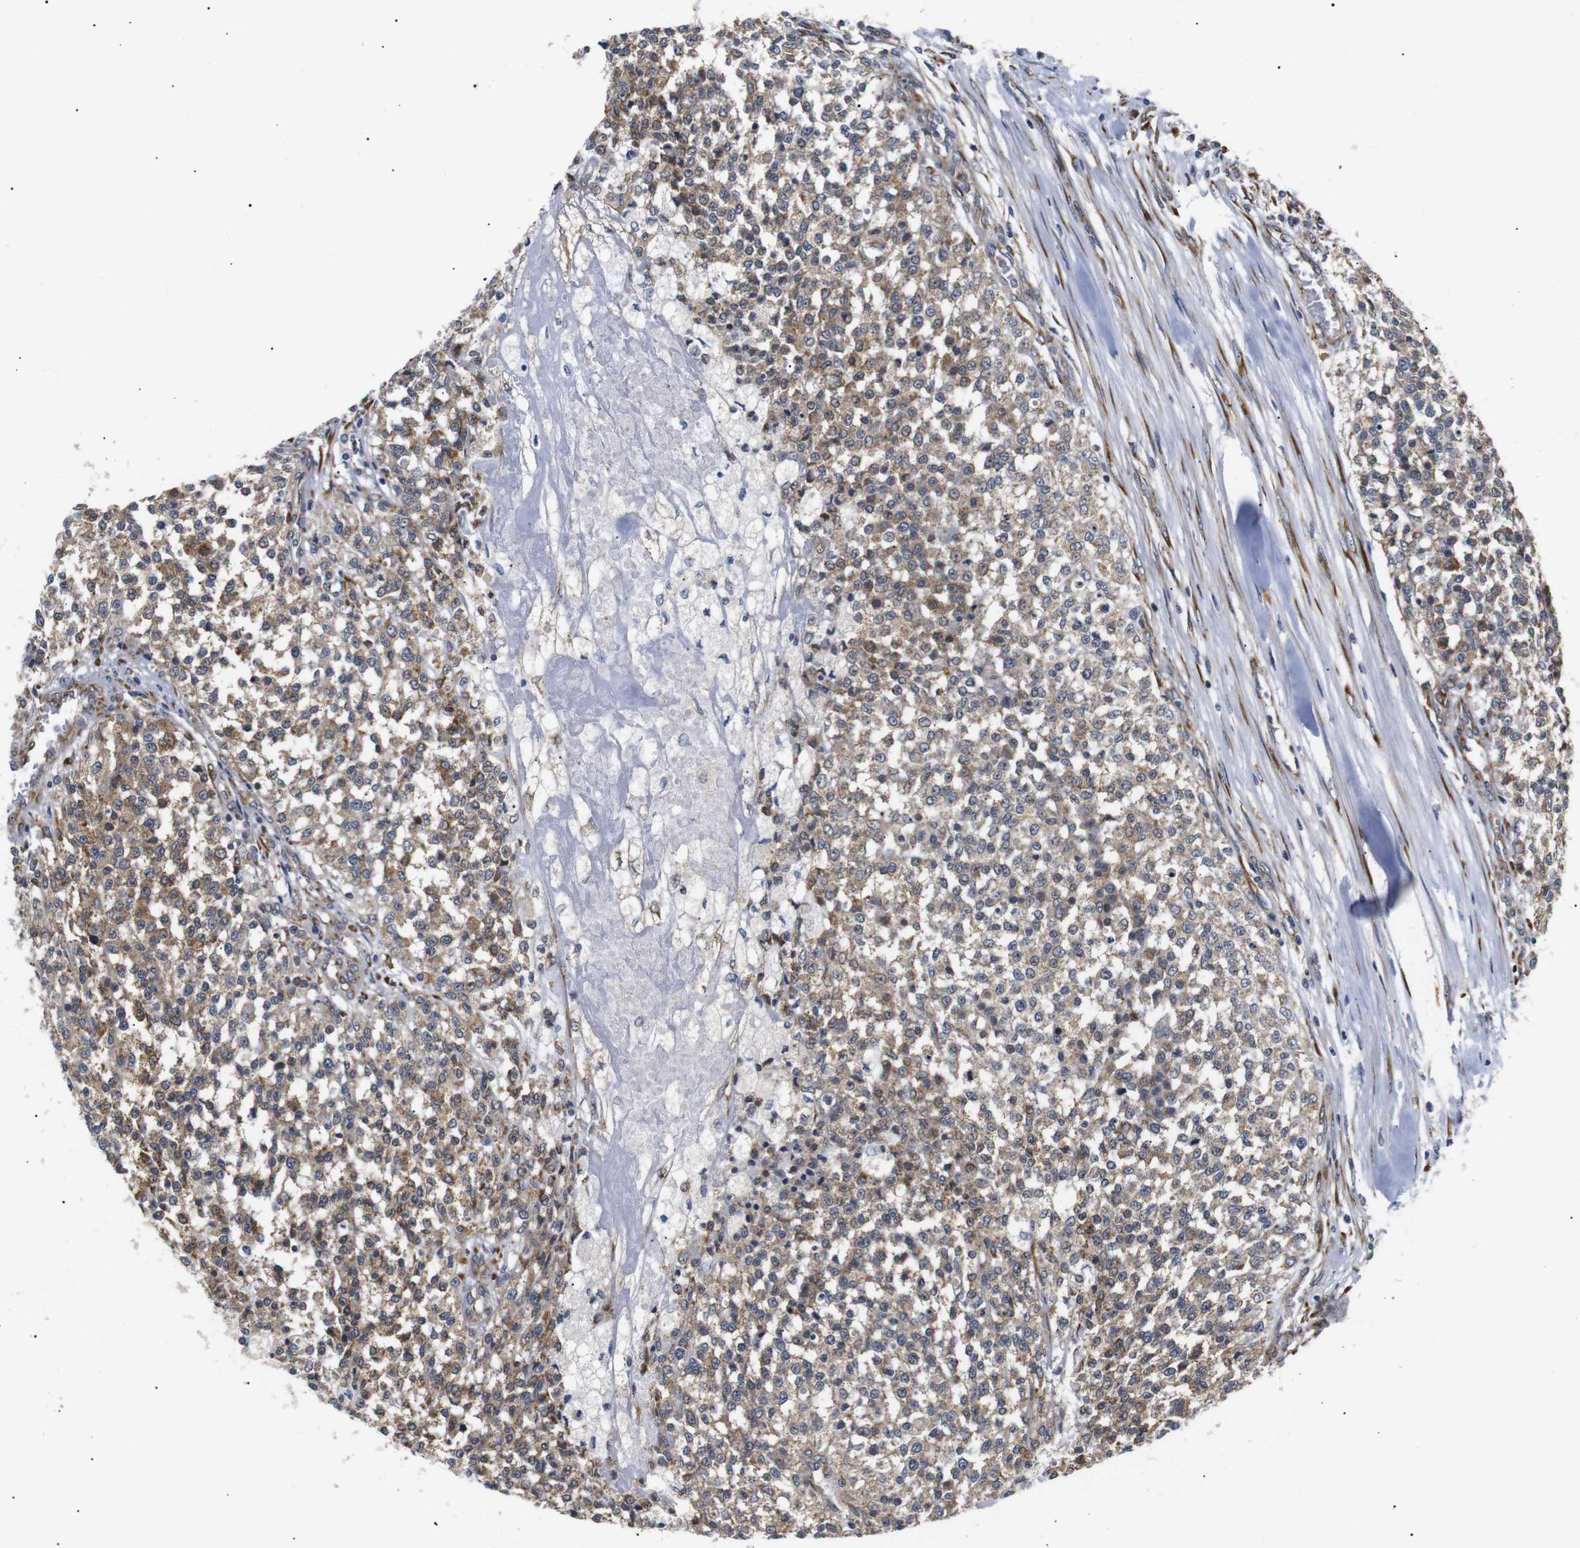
{"staining": {"intensity": "moderate", "quantity": ">75%", "location": "cytoplasmic/membranous"}, "tissue": "testis cancer", "cell_type": "Tumor cells", "image_type": "cancer", "snomed": [{"axis": "morphology", "description": "Seminoma, NOS"}, {"axis": "topography", "description": "Testis"}], "caption": "Testis seminoma tissue displays moderate cytoplasmic/membranous staining in approximately >75% of tumor cells The staining was performed using DAB (3,3'-diaminobenzidine), with brown indicating positive protein expression. Nuclei are stained blue with hematoxylin.", "gene": "KANK4", "patient": {"sex": "male", "age": 59}}